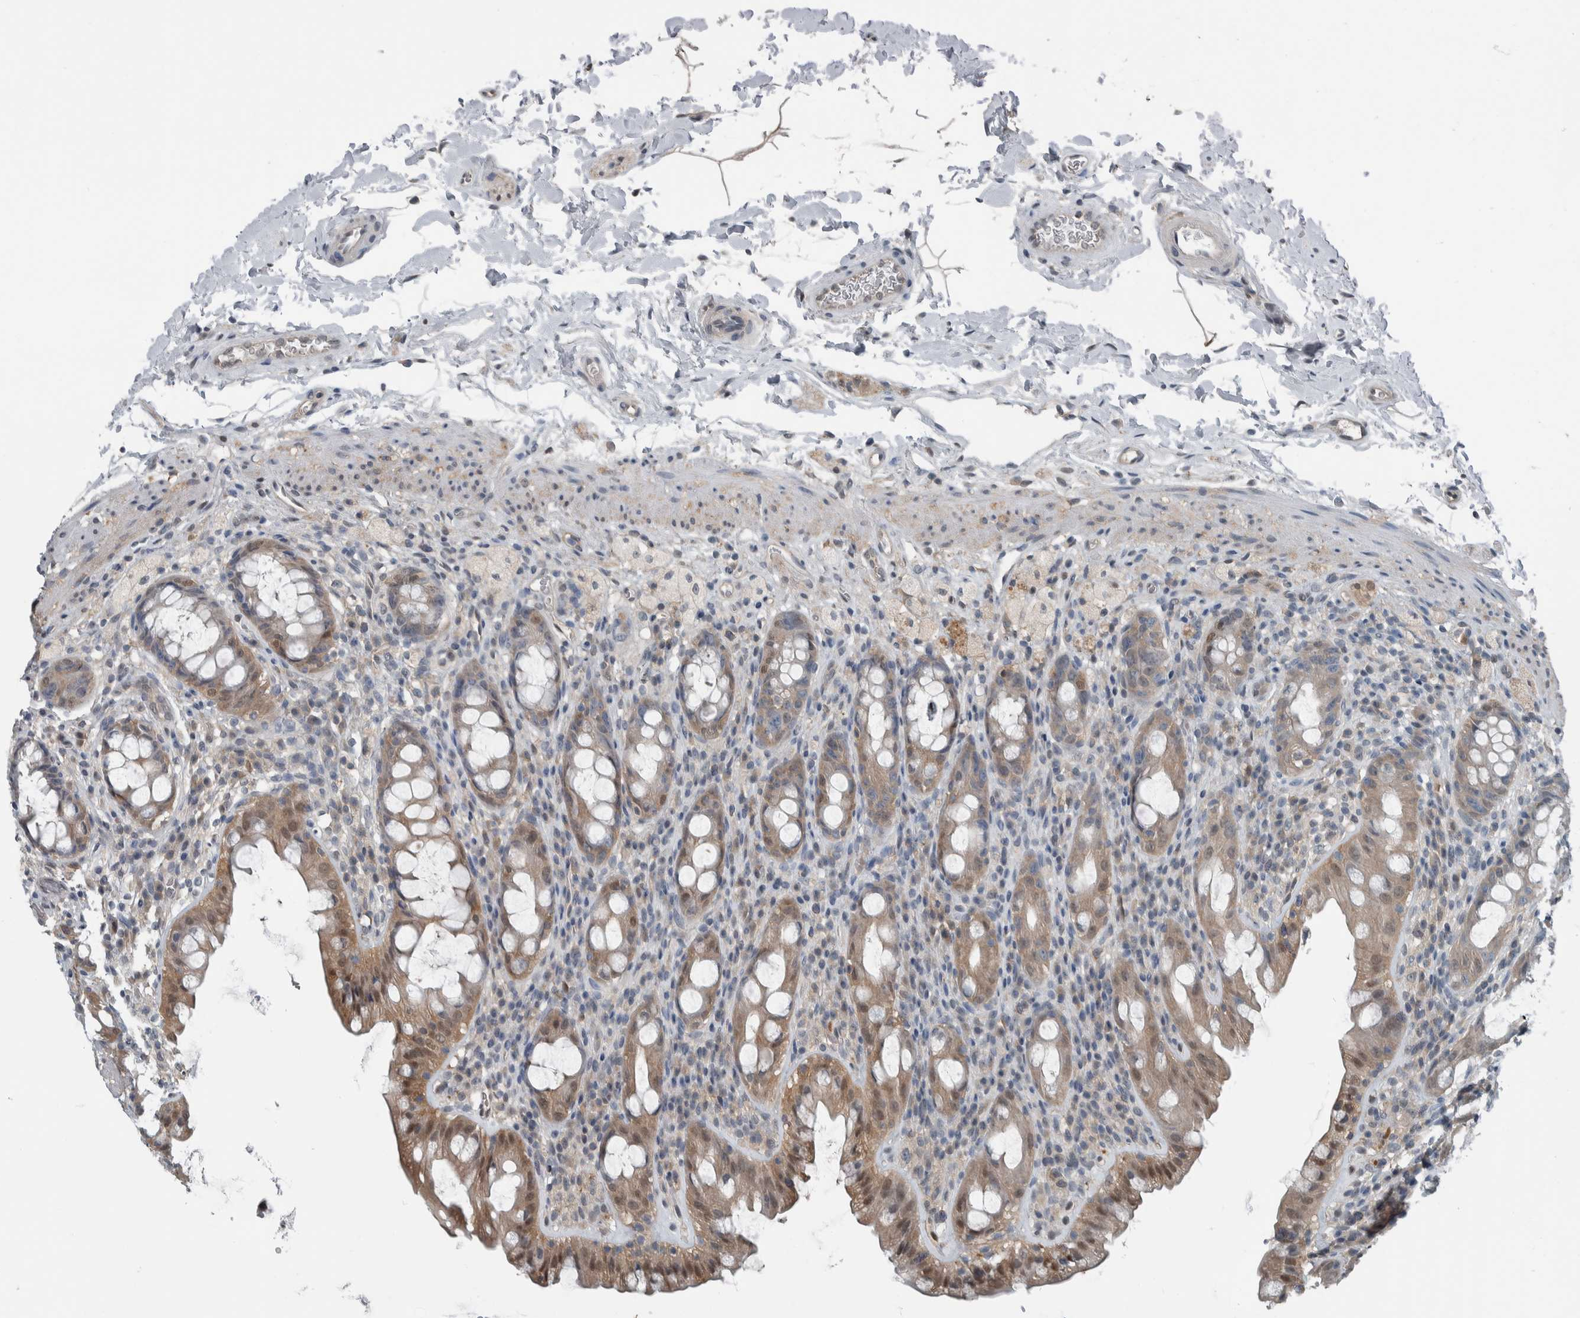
{"staining": {"intensity": "weak", "quantity": ">75%", "location": "cytoplasmic/membranous,nuclear"}, "tissue": "rectum", "cell_type": "Glandular cells", "image_type": "normal", "snomed": [{"axis": "morphology", "description": "Normal tissue, NOS"}, {"axis": "topography", "description": "Rectum"}], "caption": "Protein staining shows weak cytoplasmic/membranous,nuclear positivity in about >75% of glandular cells in normal rectum. (DAB IHC with brightfield microscopy, high magnification).", "gene": "ALAD", "patient": {"sex": "male", "age": 44}}